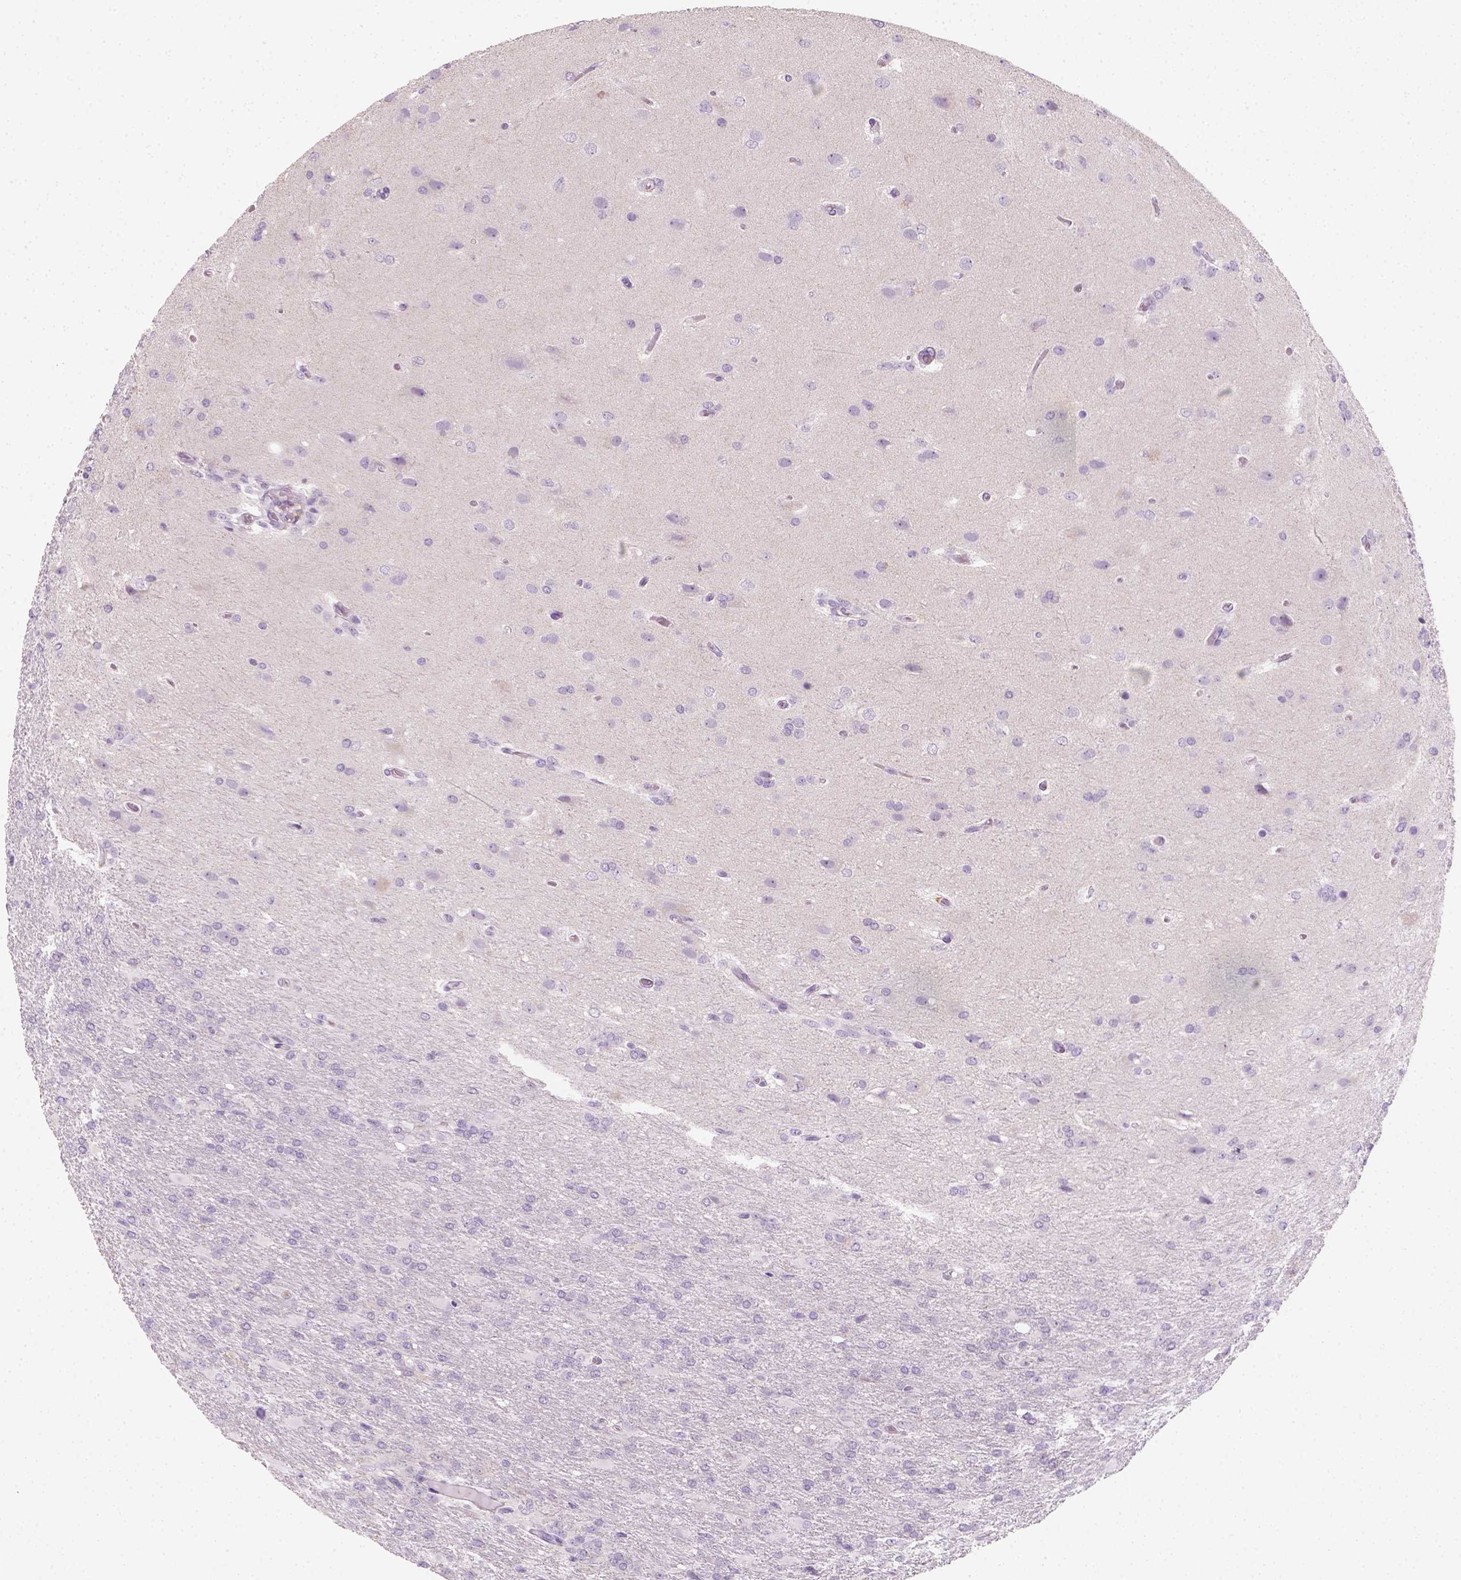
{"staining": {"intensity": "negative", "quantity": "none", "location": "none"}, "tissue": "glioma", "cell_type": "Tumor cells", "image_type": "cancer", "snomed": [{"axis": "morphology", "description": "Glioma, malignant, High grade"}, {"axis": "topography", "description": "Brain"}], "caption": "Immunohistochemistry histopathology image of human malignant glioma (high-grade) stained for a protein (brown), which shows no expression in tumor cells.", "gene": "FAM163B", "patient": {"sex": "male", "age": 68}}